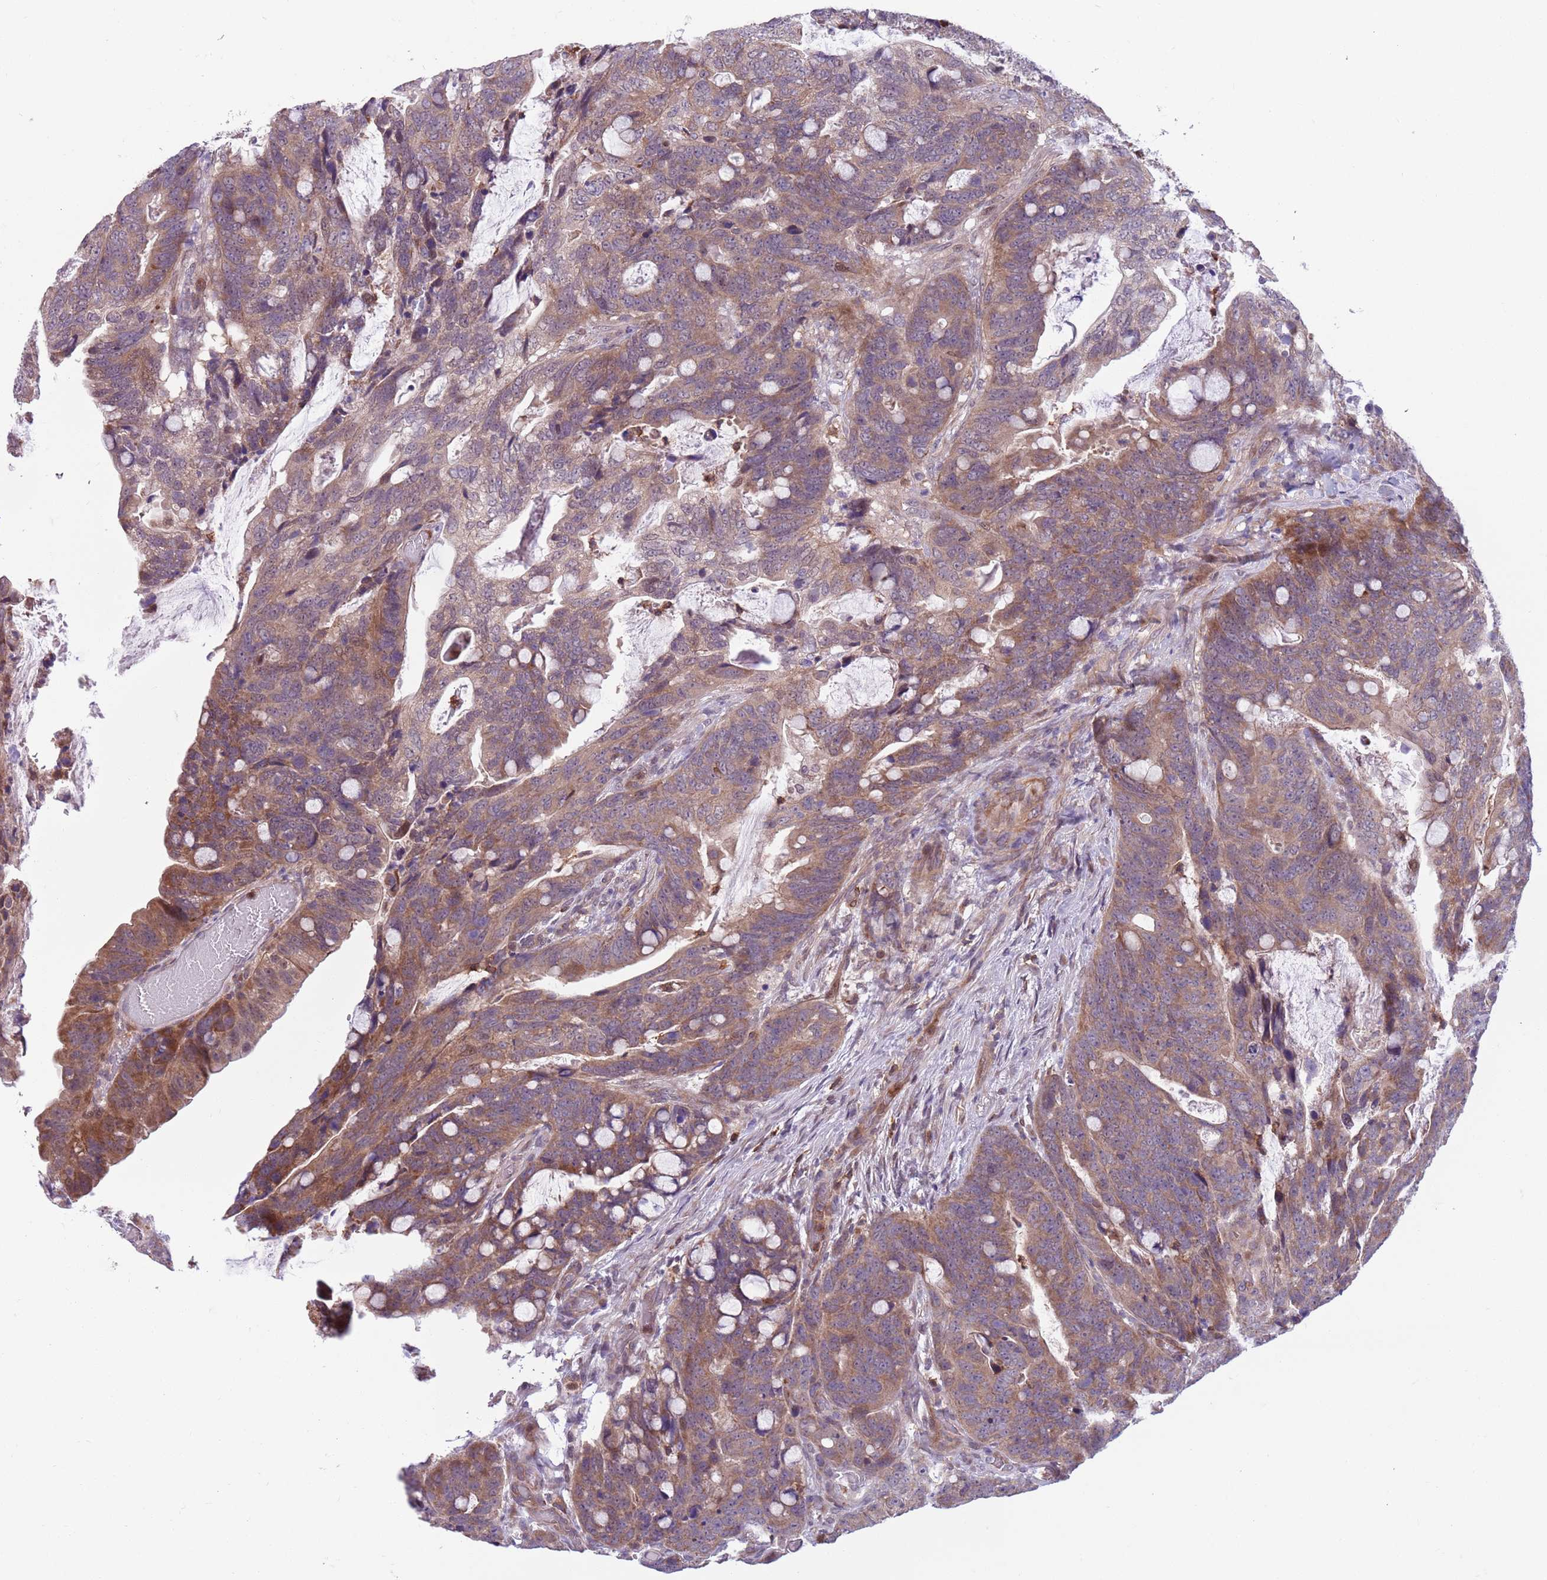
{"staining": {"intensity": "moderate", "quantity": ">75%", "location": "cytoplasmic/membranous"}, "tissue": "colorectal cancer", "cell_type": "Tumor cells", "image_type": "cancer", "snomed": [{"axis": "morphology", "description": "Adenocarcinoma, NOS"}, {"axis": "topography", "description": "Colon"}], "caption": "Moderate cytoplasmic/membranous expression is identified in about >75% of tumor cells in adenocarcinoma (colorectal).", "gene": "JAML", "patient": {"sex": "female", "age": 82}}